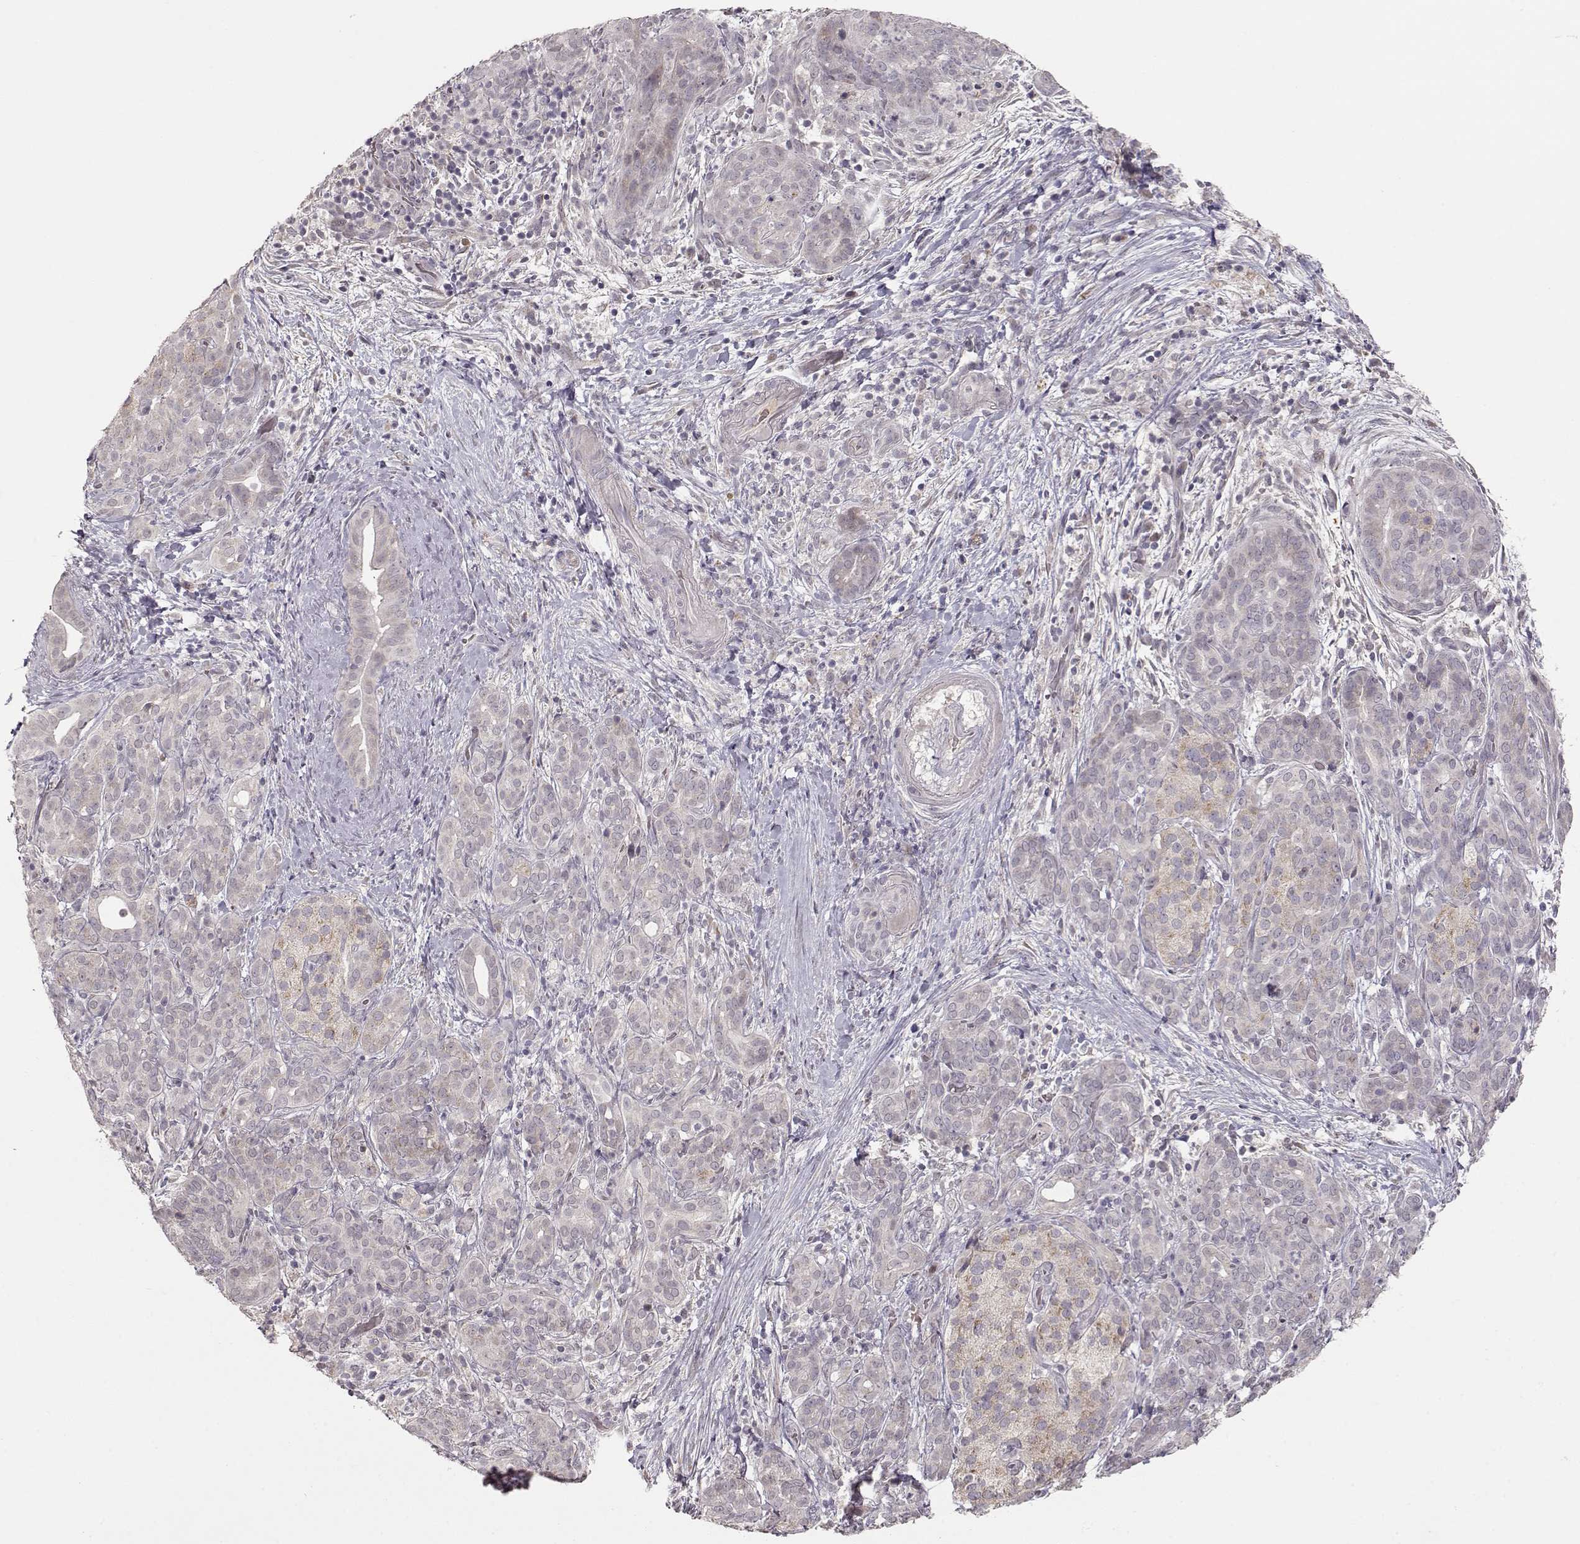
{"staining": {"intensity": "negative", "quantity": "none", "location": "none"}, "tissue": "pancreatic cancer", "cell_type": "Tumor cells", "image_type": "cancer", "snomed": [{"axis": "morphology", "description": "Adenocarcinoma, NOS"}, {"axis": "topography", "description": "Pancreas"}], "caption": "IHC histopathology image of neoplastic tissue: human pancreatic cancer (adenocarcinoma) stained with DAB (3,3'-diaminobenzidine) displays no significant protein expression in tumor cells.", "gene": "PNMT", "patient": {"sex": "male", "age": 44}}